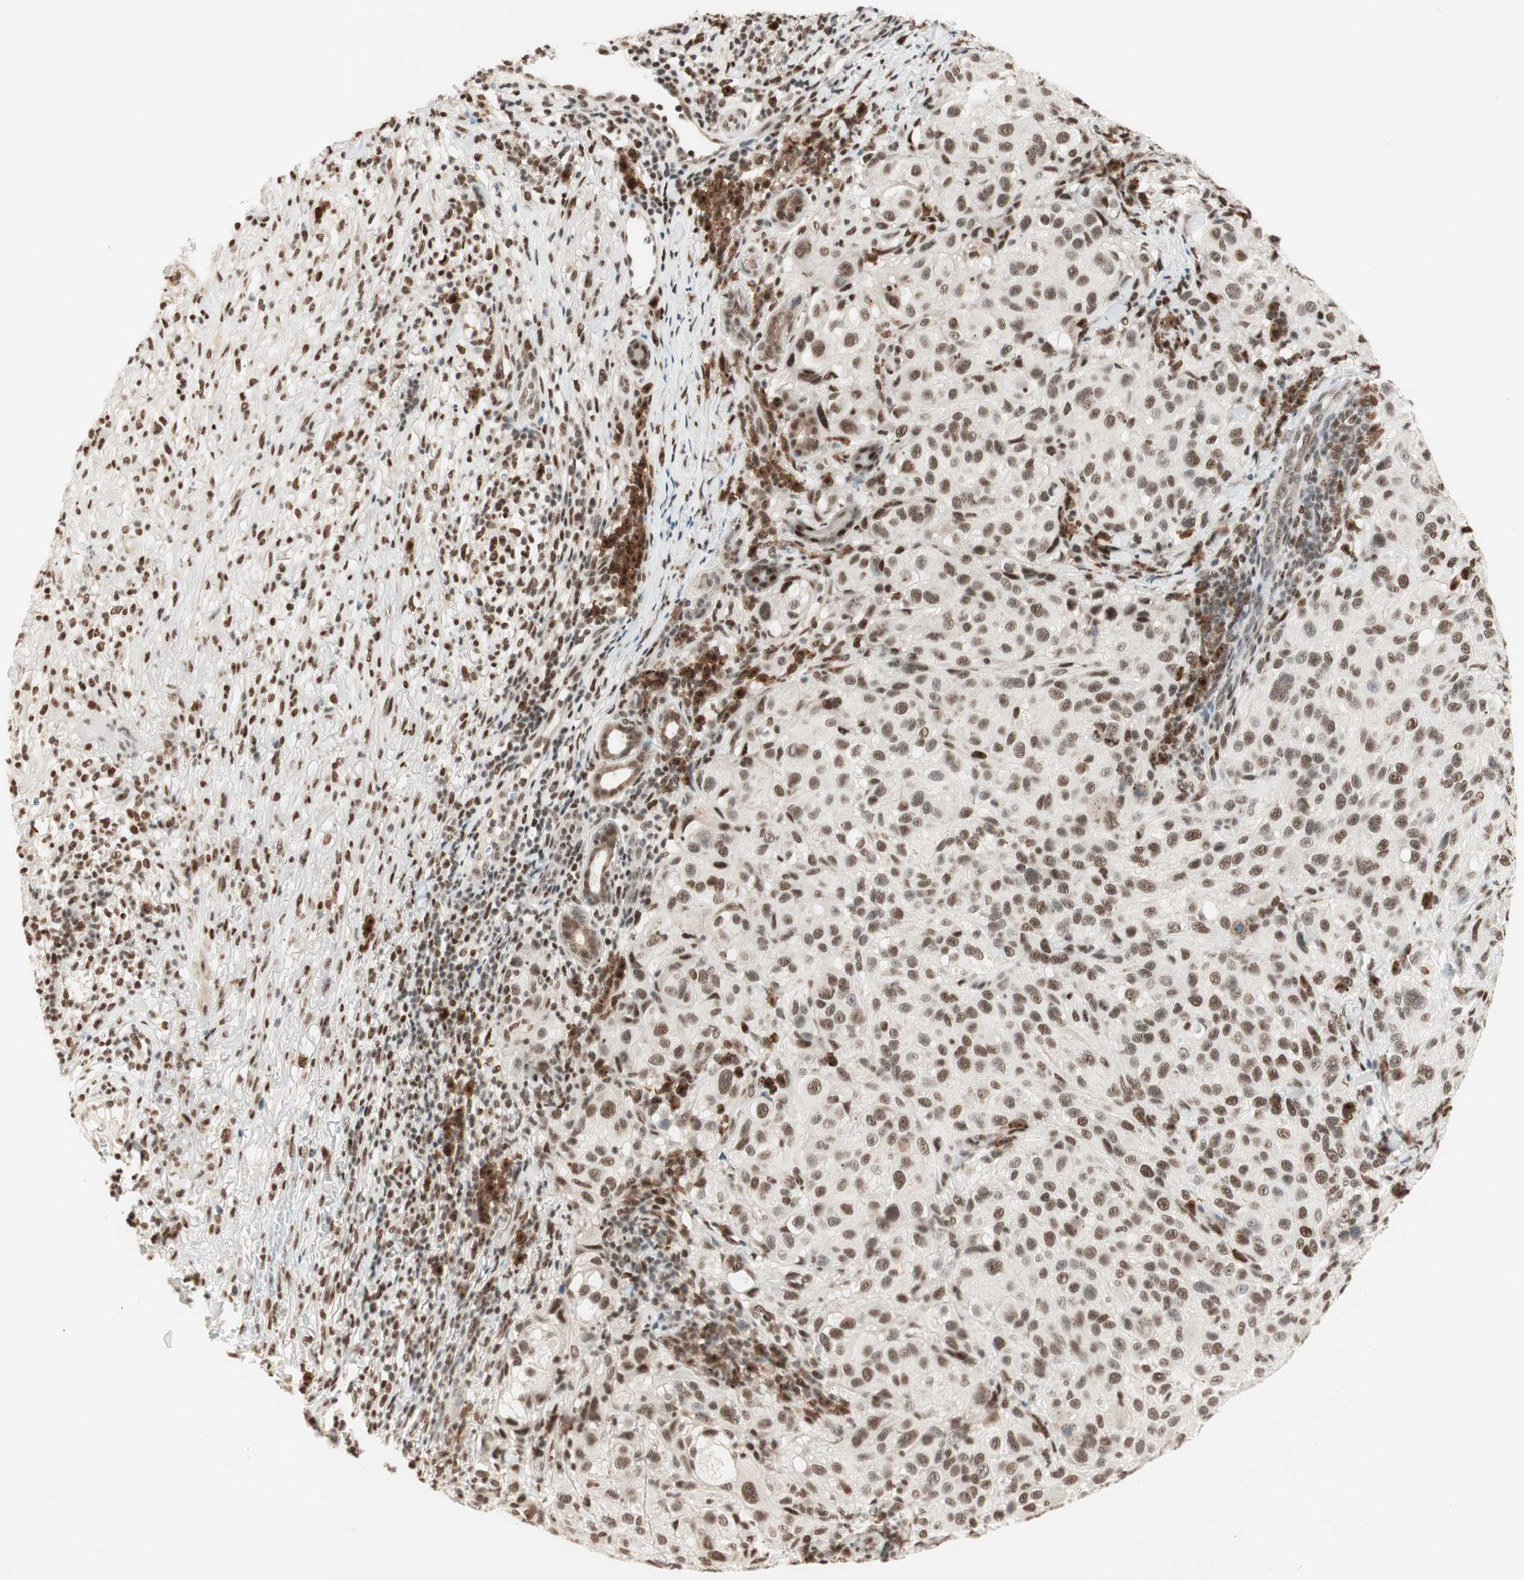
{"staining": {"intensity": "strong", "quantity": ">75%", "location": "nuclear"}, "tissue": "melanoma", "cell_type": "Tumor cells", "image_type": "cancer", "snomed": [{"axis": "morphology", "description": "Necrosis, NOS"}, {"axis": "morphology", "description": "Malignant melanoma, NOS"}, {"axis": "topography", "description": "Skin"}], "caption": "Malignant melanoma stained with a brown dye shows strong nuclear positive staining in about >75% of tumor cells.", "gene": "SMARCE1", "patient": {"sex": "female", "age": 87}}